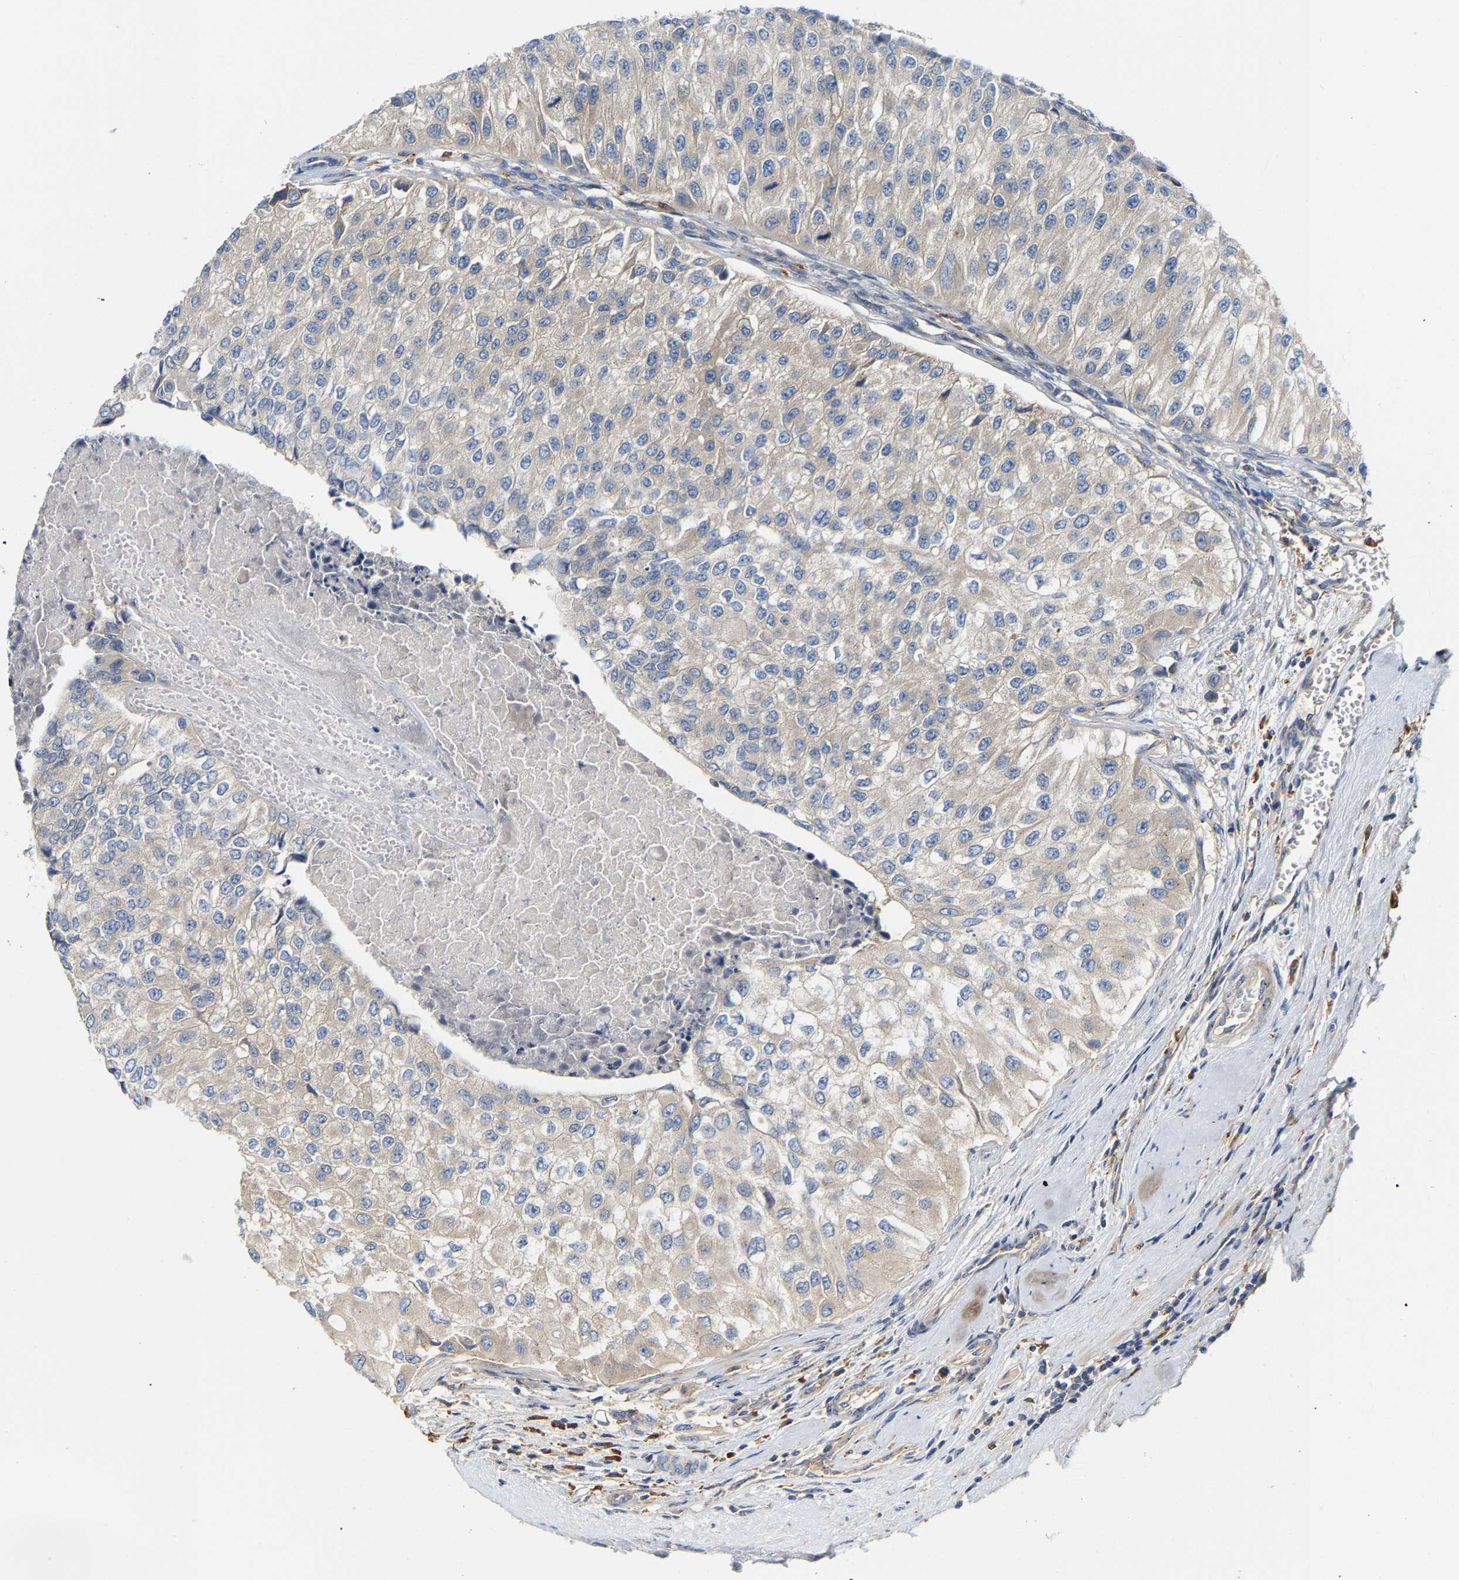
{"staining": {"intensity": "weak", "quantity": ">75%", "location": "cytoplasmic/membranous"}, "tissue": "urothelial cancer", "cell_type": "Tumor cells", "image_type": "cancer", "snomed": [{"axis": "morphology", "description": "Urothelial carcinoma, High grade"}, {"axis": "topography", "description": "Kidney"}, {"axis": "topography", "description": "Urinary bladder"}], "caption": "Urothelial cancer was stained to show a protein in brown. There is low levels of weak cytoplasmic/membranous staining in approximately >75% of tumor cells. (DAB (3,3'-diaminobenzidine) IHC, brown staining for protein, blue staining for nuclei).", "gene": "PCNT", "patient": {"sex": "male", "age": 77}}